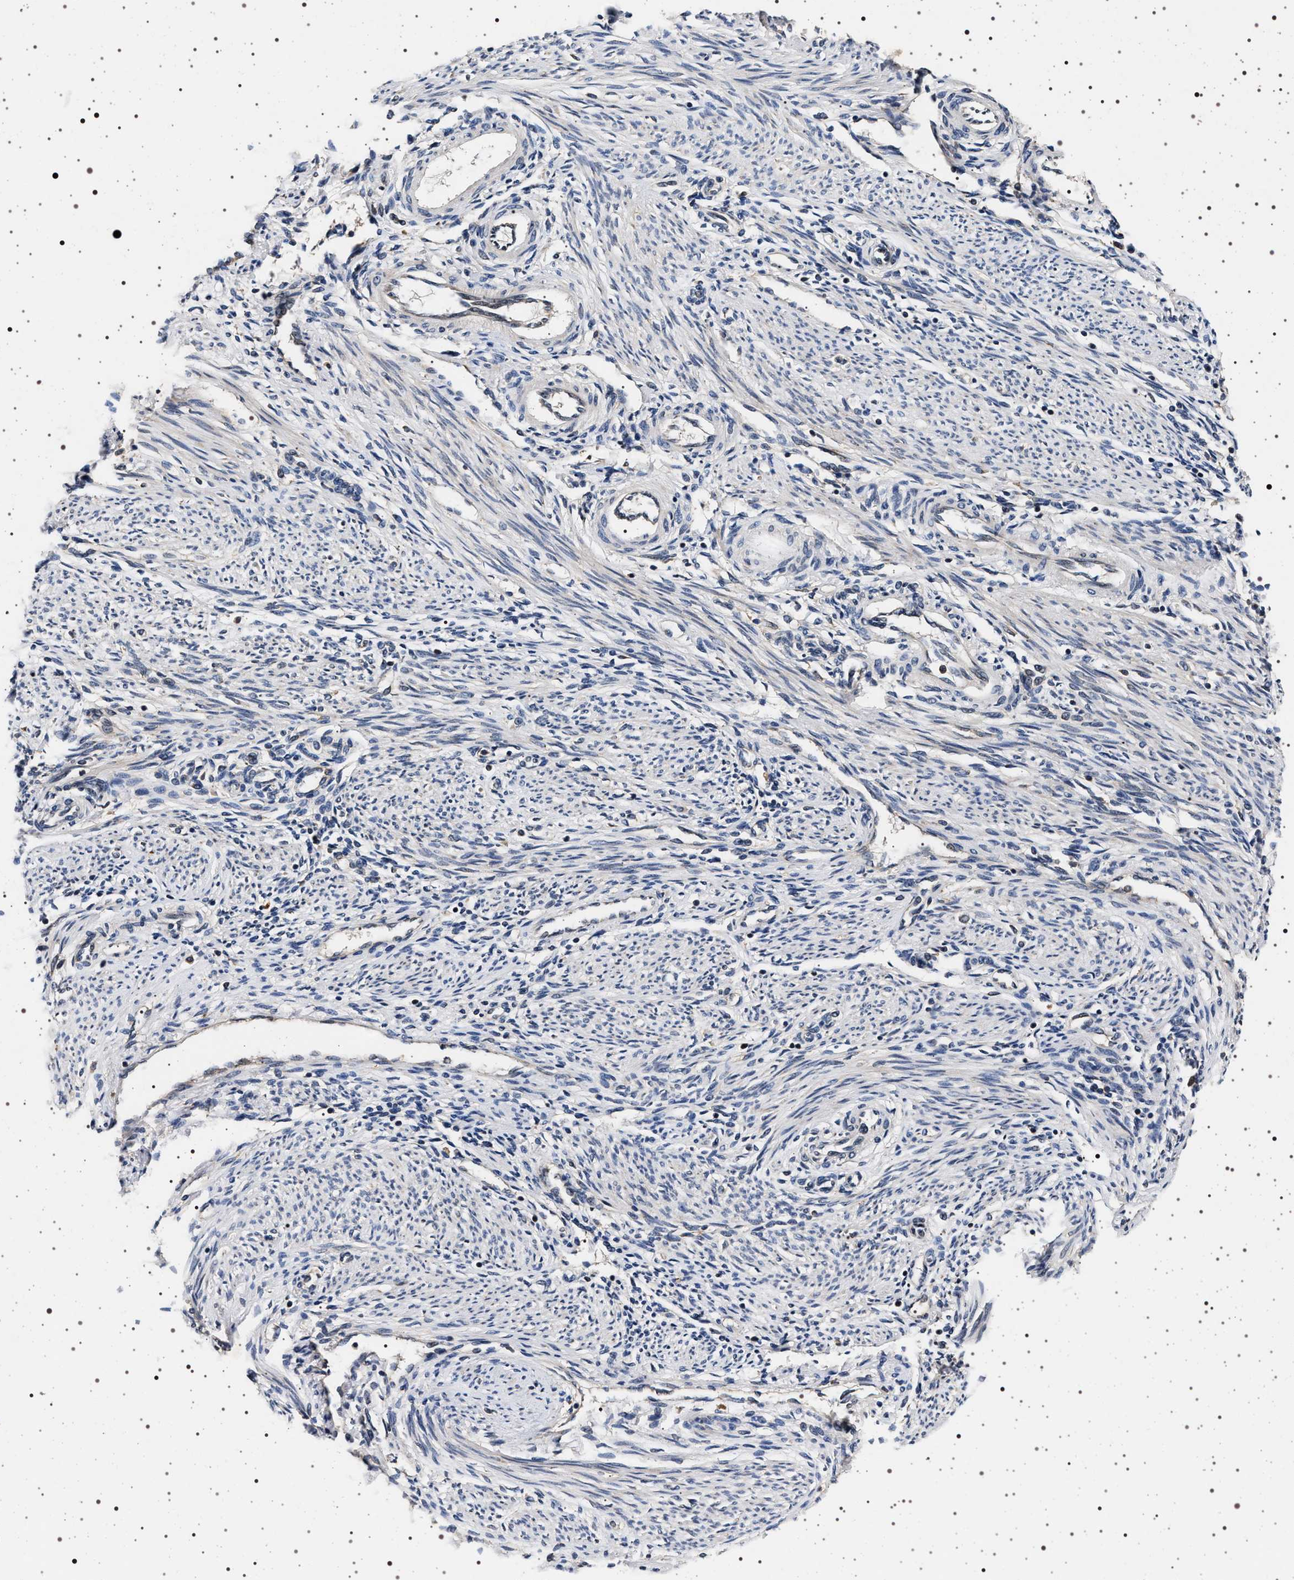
{"staining": {"intensity": "negative", "quantity": "none", "location": "none"}, "tissue": "endometrium", "cell_type": "Cells in endometrial stroma", "image_type": "normal", "snomed": [{"axis": "morphology", "description": "Normal tissue, NOS"}, {"axis": "topography", "description": "Endometrium"}], "caption": "Cells in endometrial stroma show no significant positivity in benign endometrium. (DAB IHC with hematoxylin counter stain).", "gene": "DCBLD2", "patient": {"sex": "female", "age": 42}}